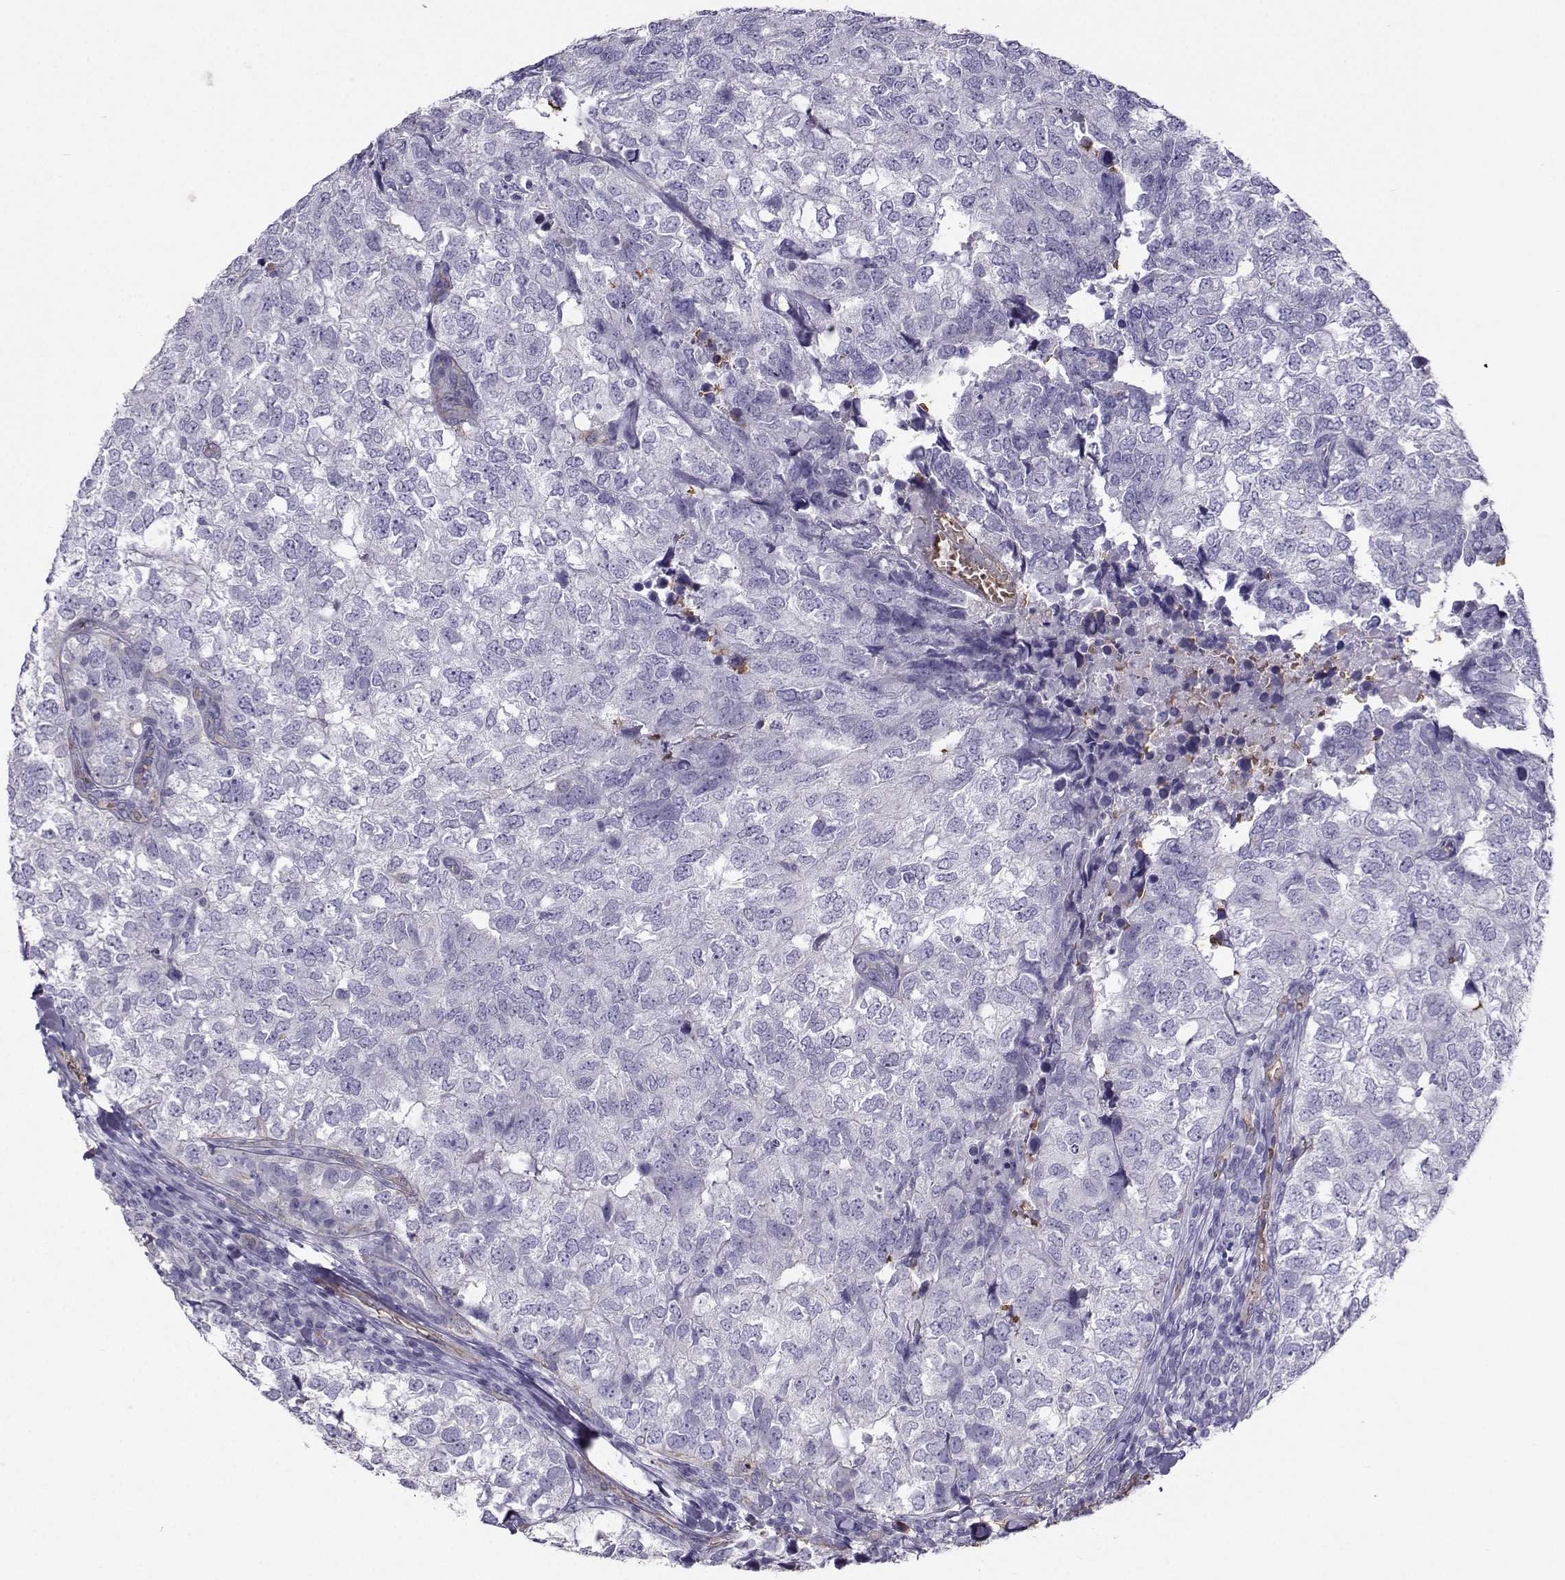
{"staining": {"intensity": "negative", "quantity": "none", "location": "none"}, "tissue": "breast cancer", "cell_type": "Tumor cells", "image_type": "cancer", "snomed": [{"axis": "morphology", "description": "Duct carcinoma"}, {"axis": "topography", "description": "Breast"}], "caption": "There is no significant staining in tumor cells of breast intraductal carcinoma. (DAB IHC, high magnification).", "gene": "CLUL1", "patient": {"sex": "female", "age": 30}}